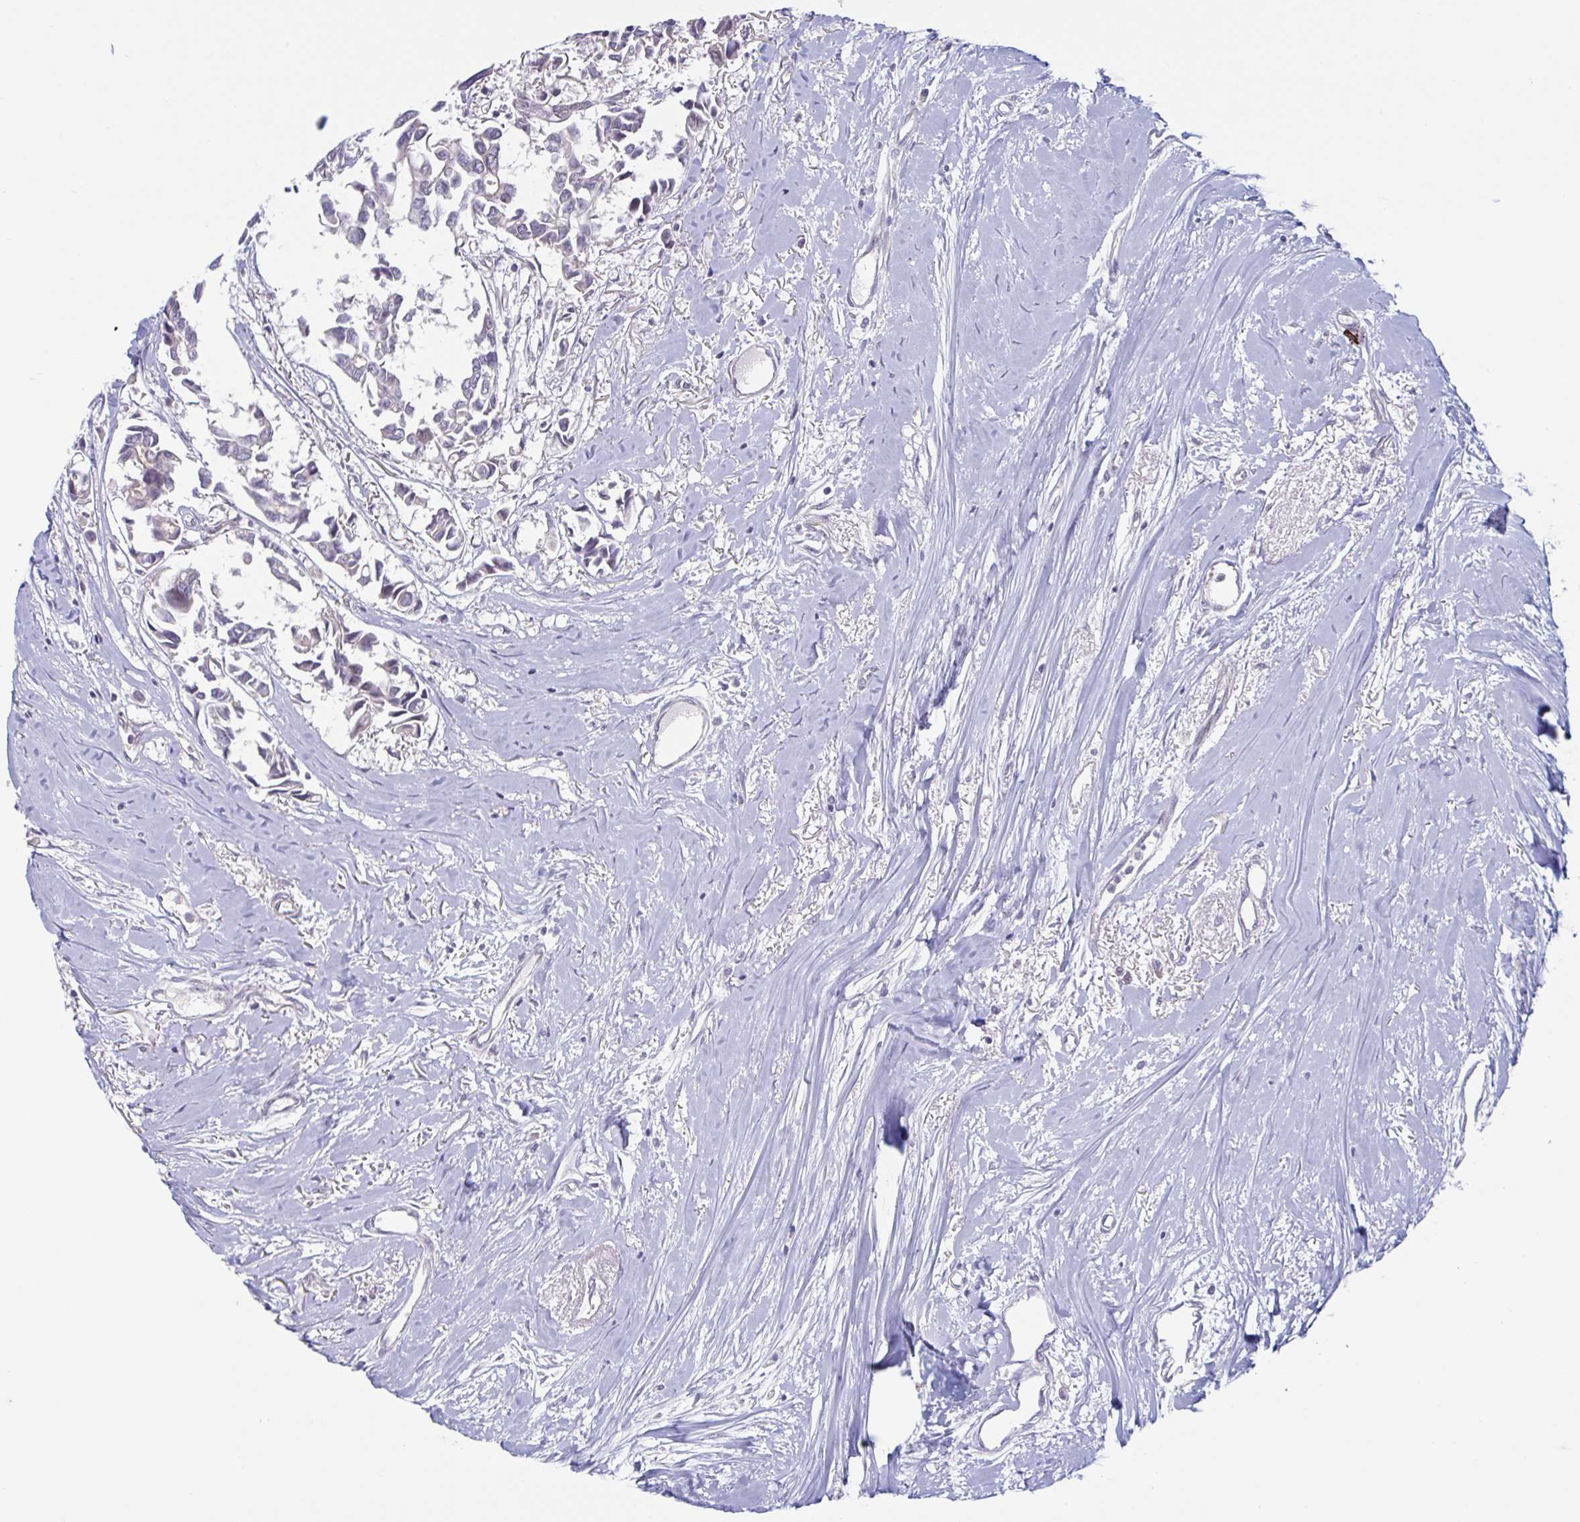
{"staining": {"intensity": "weak", "quantity": "<25%", "location": "cytoplasmic/membranous"}, "tissue": "breast cancer", "cell_type": "Tumor cells", "image_type": "cancer", "snomed": [{"axis": "morphology", "description": "Duct carcinoma"}, {"axis": "topography", "description": "Breast"}], "caption": "IHC photomicrograph of neoplastic tissue: breast invasive ductal carcinoma stained with DAB demonstrates no significant protein expression in tumor cells.", "gene": "RIOK1", "patient": {"sex": "female", "age": 54}}